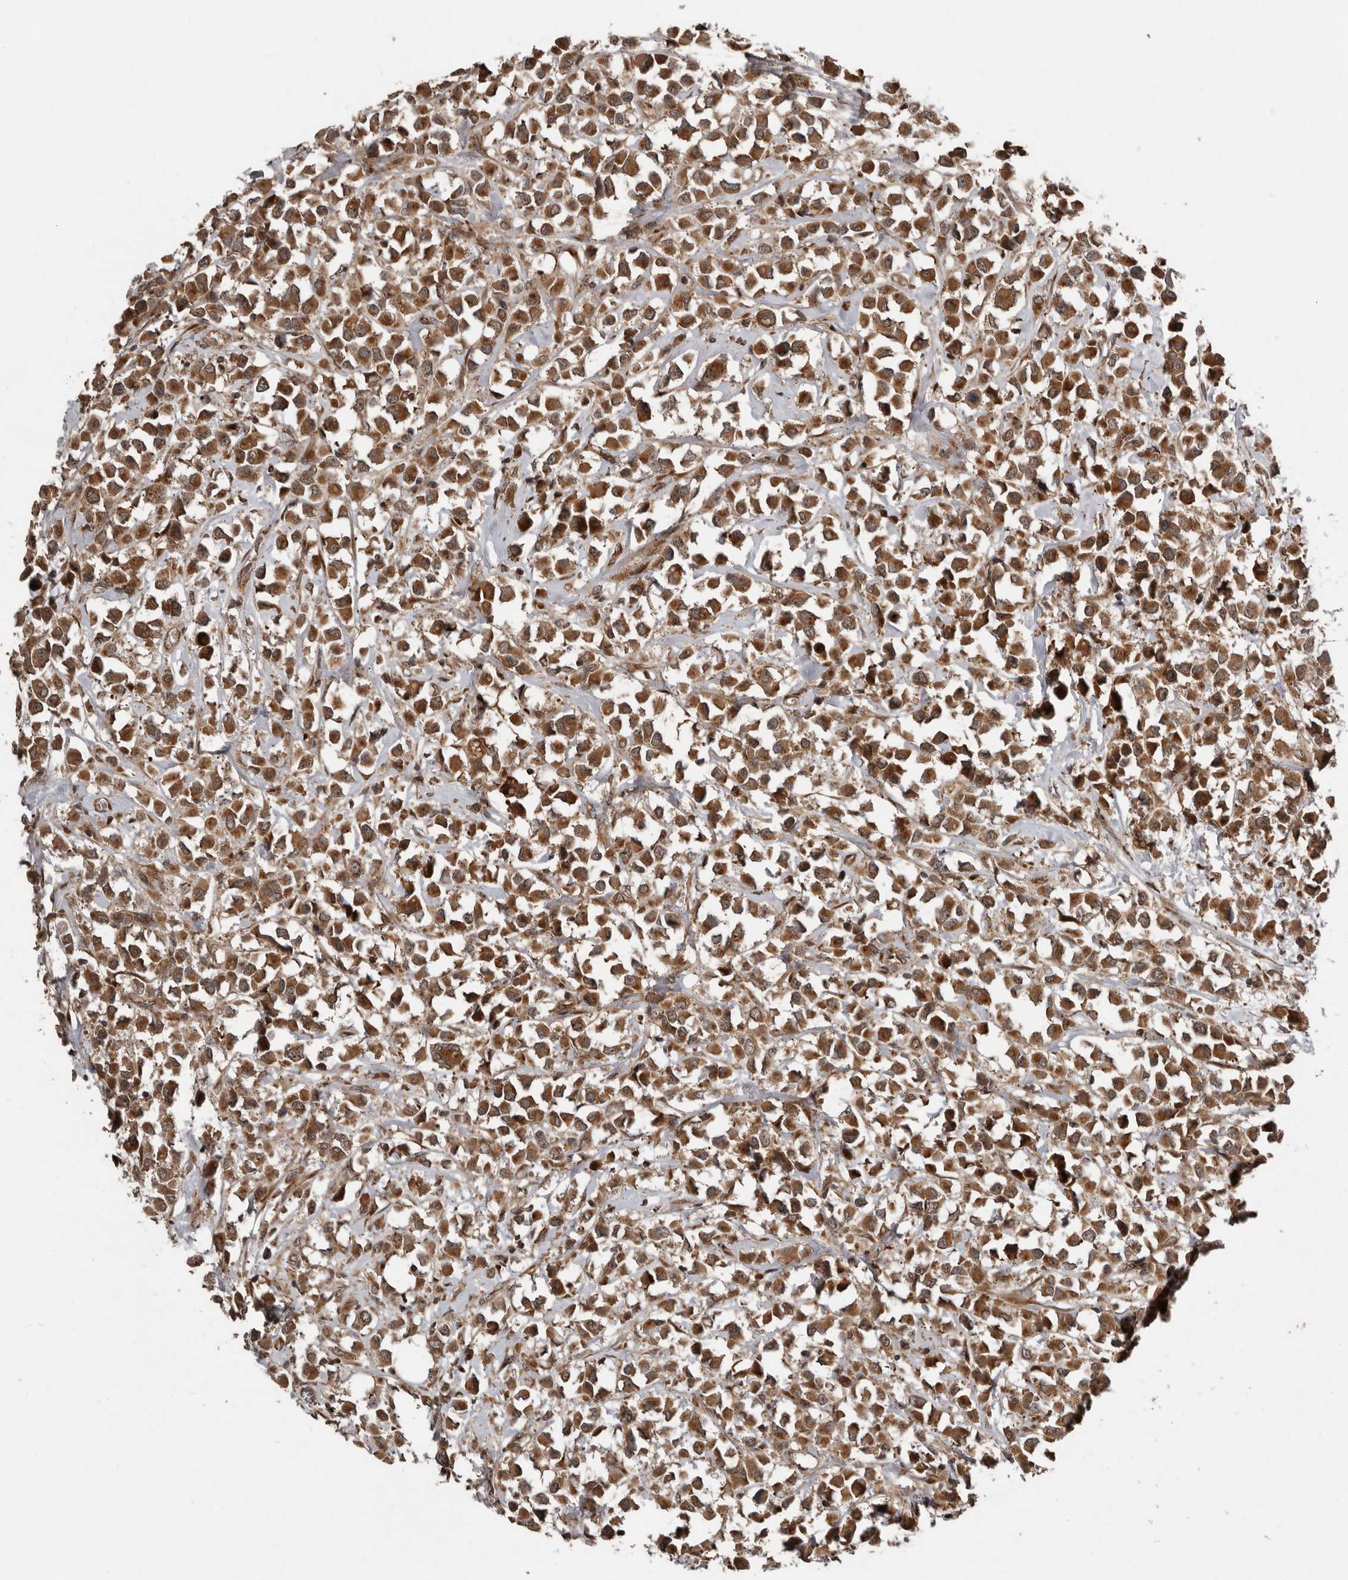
{"staining": {"intensity": "strong", "quantity": ">75%", "location": "cytoplasmic/membranous"}, "tissue": "breast cancer", "cell_type": "Tumor cells", "image_type": "cancer", "snomed": [{"axis": "morphology", "description": "Duct carcinoma"}, {"axis": "topography", "description": "Breast"}], "caption": "This micrograph demonstrates IHC staining of intraductal carcinoma (breast), with high strong cytoplasmic/membranous expression in approximately >75% of tumor cells.", "gene": "CCDC190", "patient": {"sex": "female", "age": 61}}